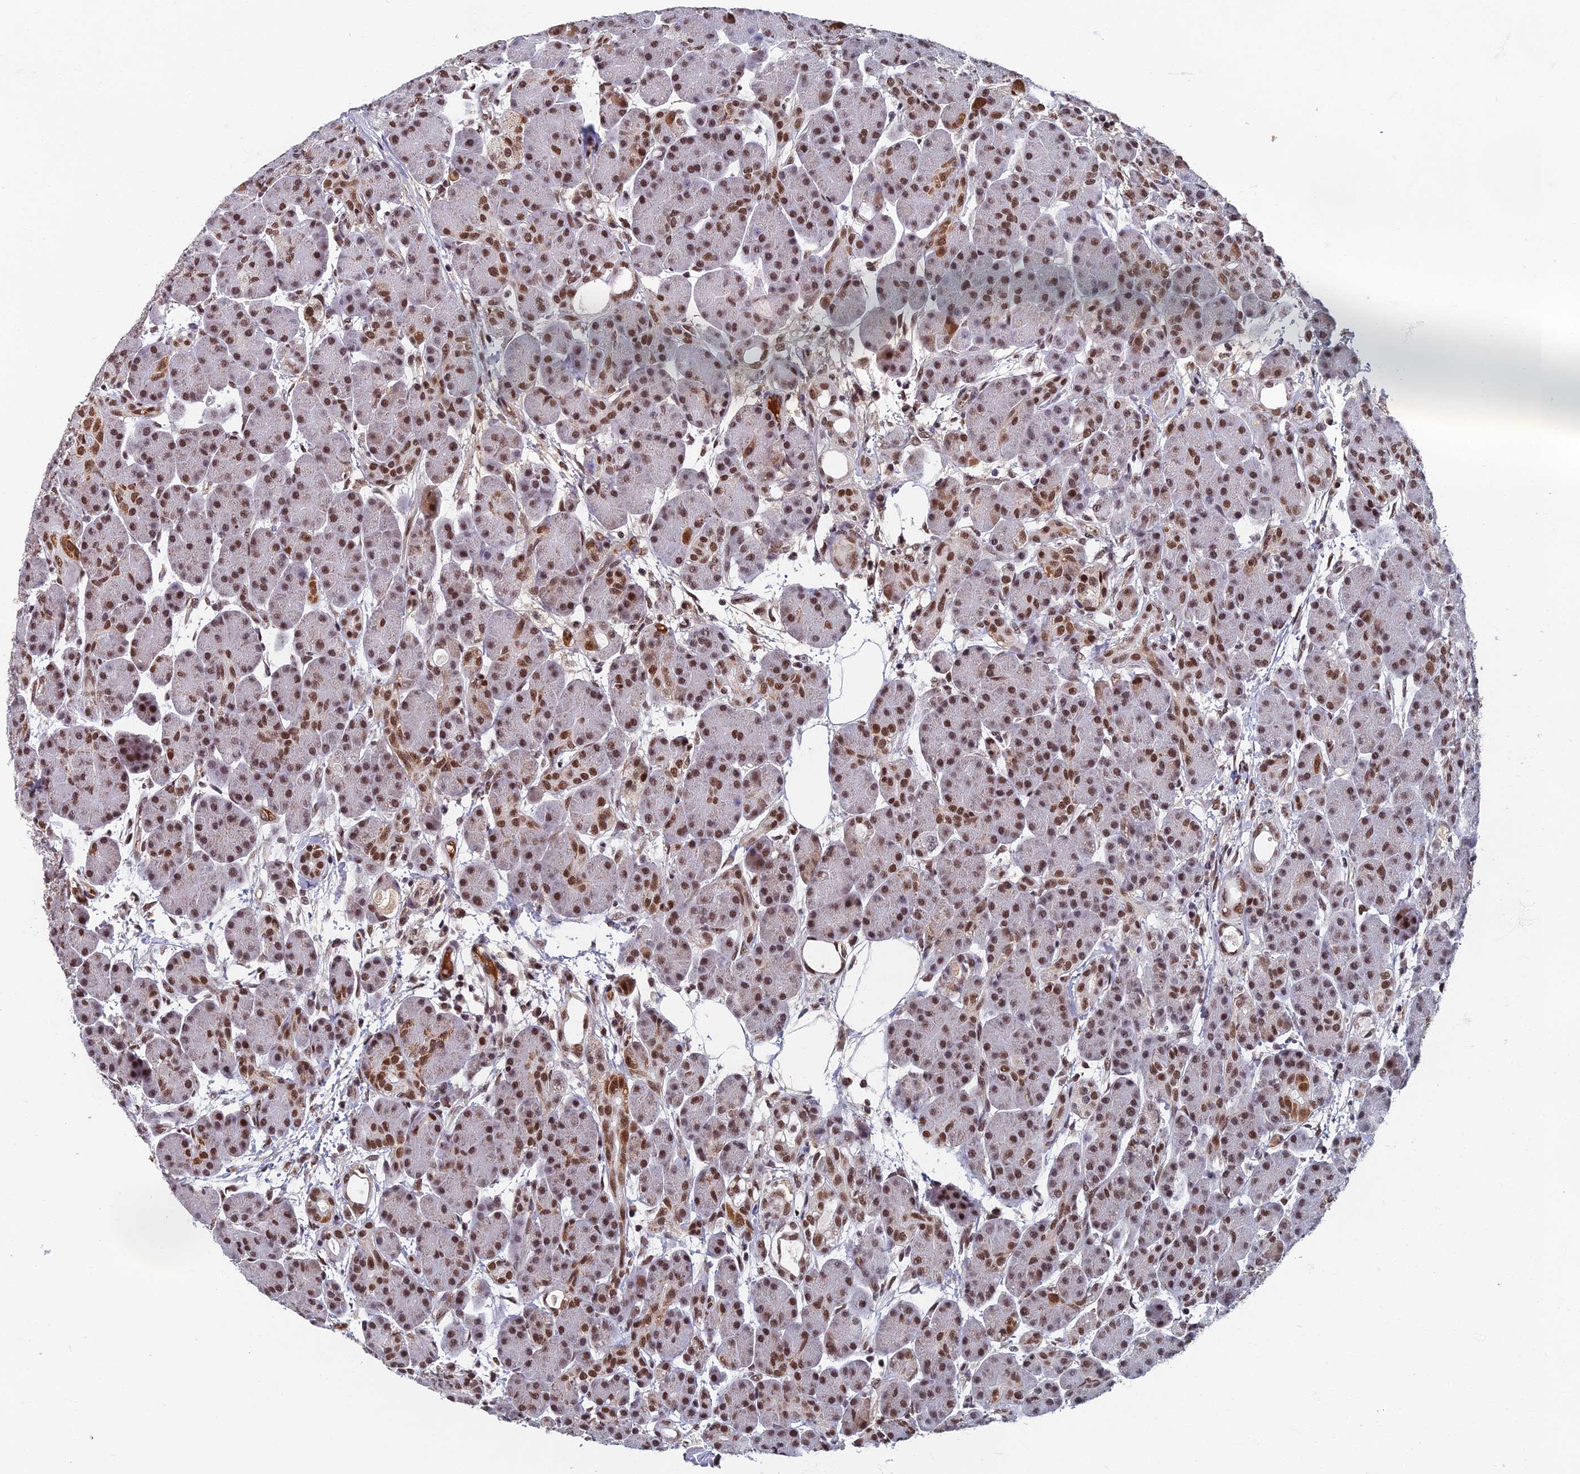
{"staining": {"intensity": "moderate", "quantity": ">75%", "location": "nuclear"}, "tissue": "pancreas", "cell_type": "Exocrine glandular cells", "image_type": "normal", "snomed": [{"axis": "morphology", "description": "Normal tissue, NOS"}, {"axis": "topography", "description": "Pancreas"}], "caption": "Exocrine glandular cells display moderate nuclear expression in about >75% of cells in normal pancreas.", "gene": "TAF13", "patient": {"sex": "male", "age": 63}}